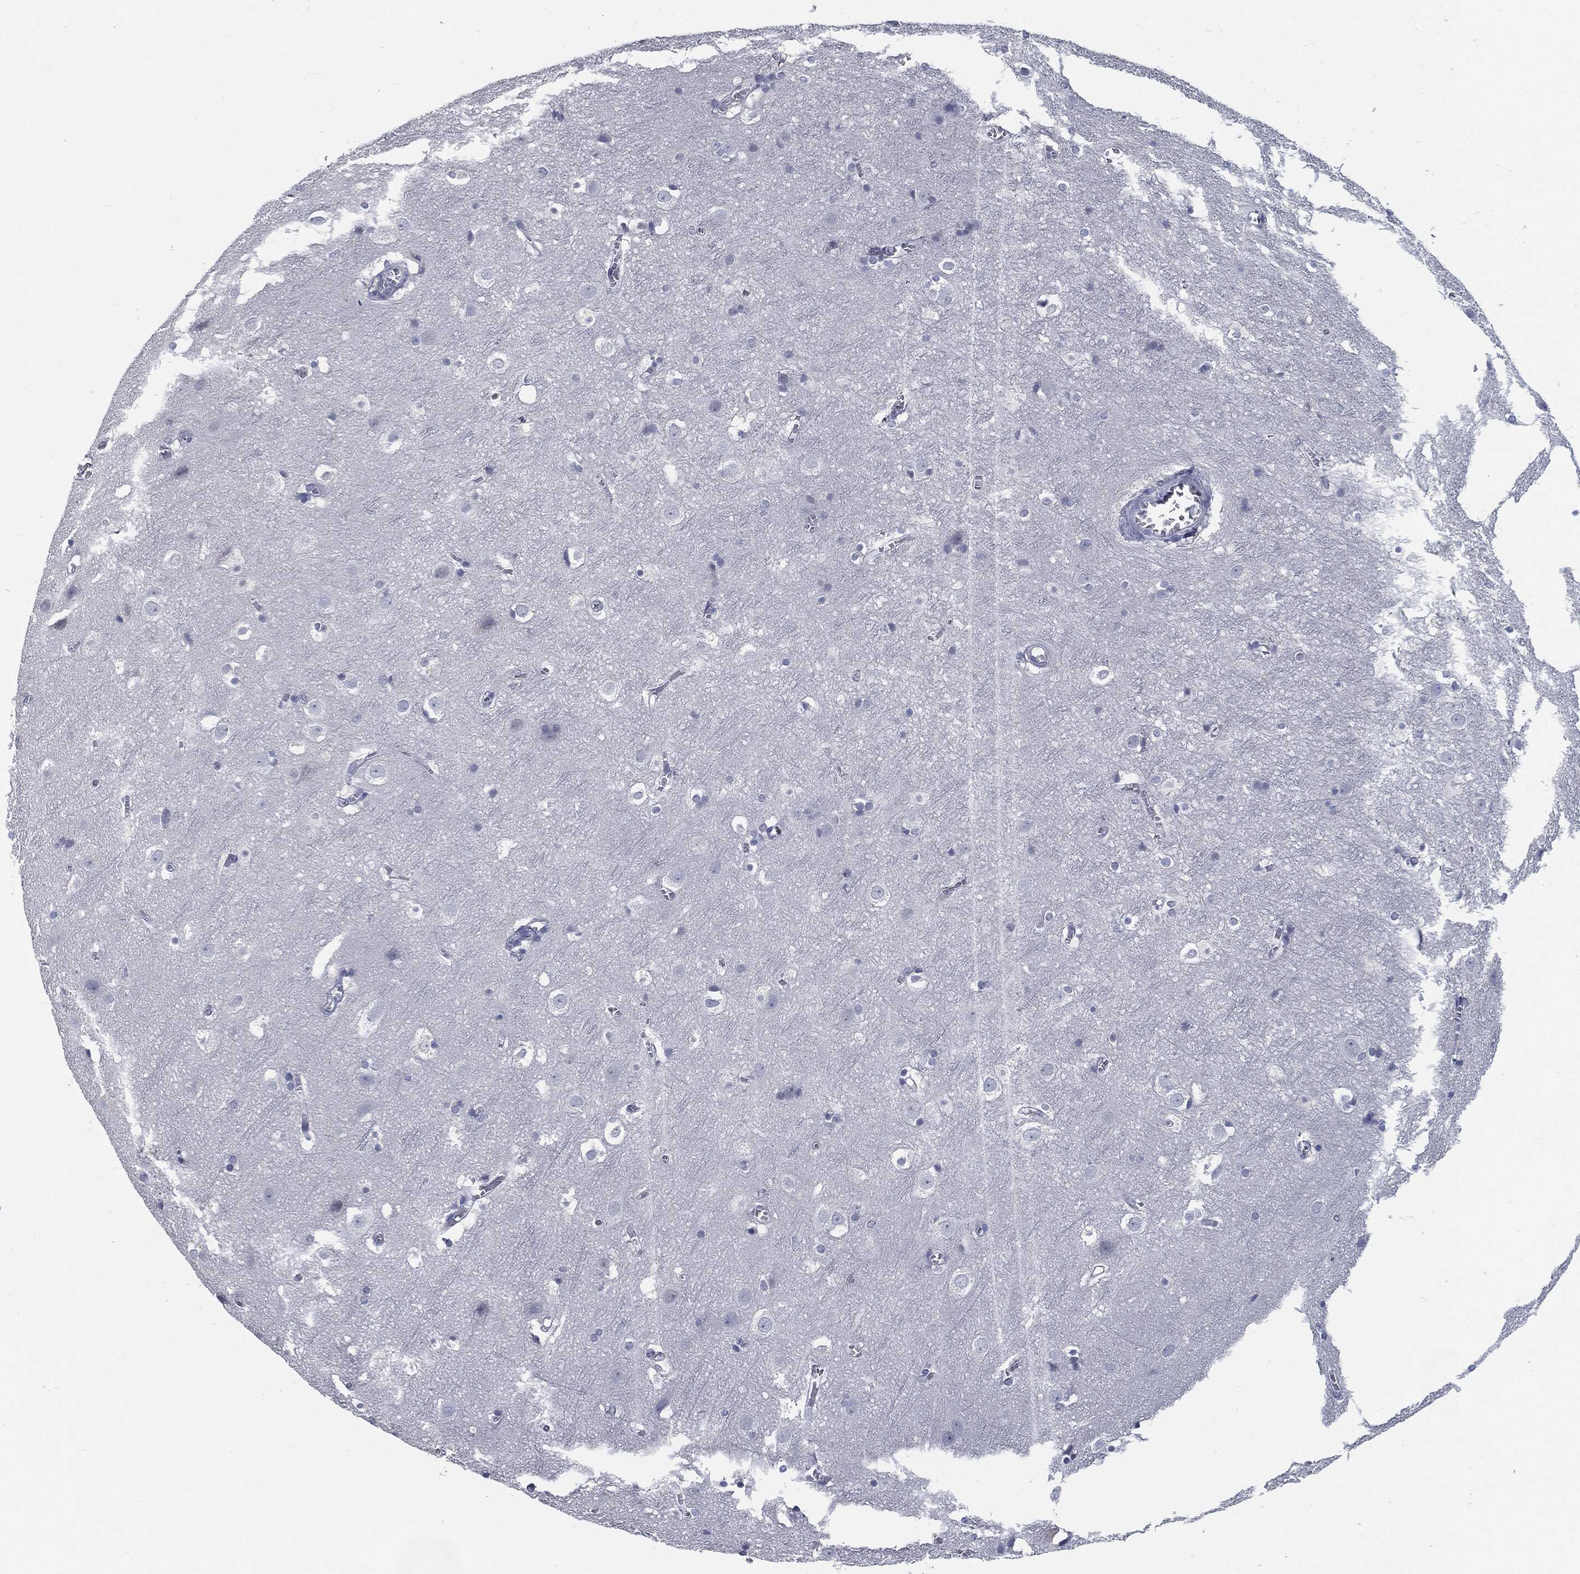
{"staining": {"intensity": "negative", "quantity": "none", "location": "none"}, "tissue": "cerebral cortex", "cell_type": "Endothelial cells", "image_type": "normal", "snomed": [{"axis": "morphology", "description": "Normal tissue, NOS"}, {"axis": "topography", "description": "Cerebral cortex"}], "caption": "Immunohistochemistry (IHC) of unremarkable human cerebral cortex demonstrates no expression in endothelial cells. The staining is performed using DAB (3,3'-diaminobenzidine) brown chromogen with nuclei counter-stained in using hematoxylin.", "gene": "PROM1", "patient": {"sex": "male", "age": 59}}